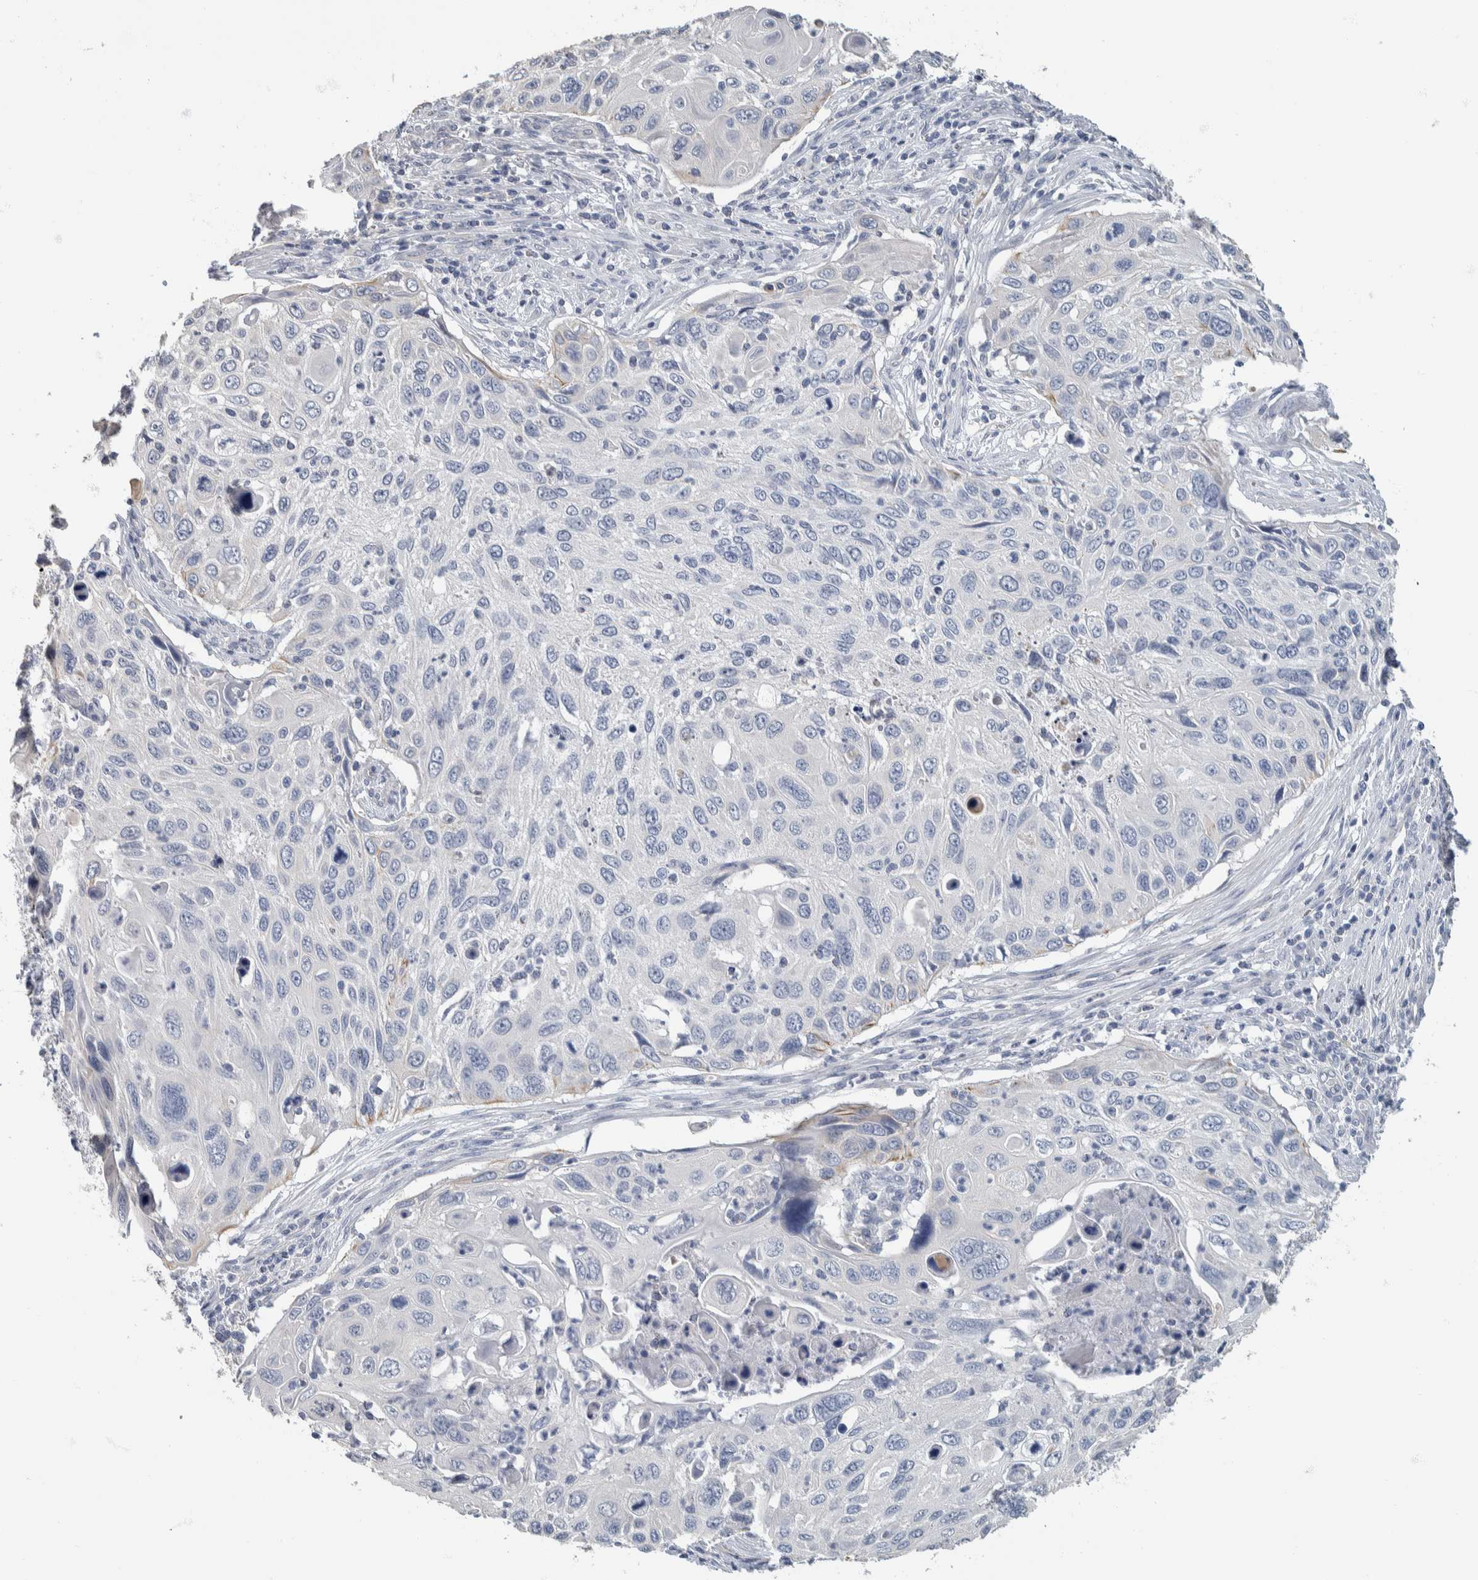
{"staining": {"intensity": "negative", "quantity": "none", "location": "none"}, "tissue": "cervical cancer", "cell_type": "Tumor cells", "image_type": "cancer", "snomed": [{"axis": "morphology", "description": "Squamous cell carcinoma, NOS"}, {"axis": "topography", "description": "Cervix"}], "caption": "Immunohistochemical staining of squamous cell carcinoma (cervical) reveals no significant expression in tumor cells.", "gene": "NEFM", "patient": {"sex": "female", "age": 70}}